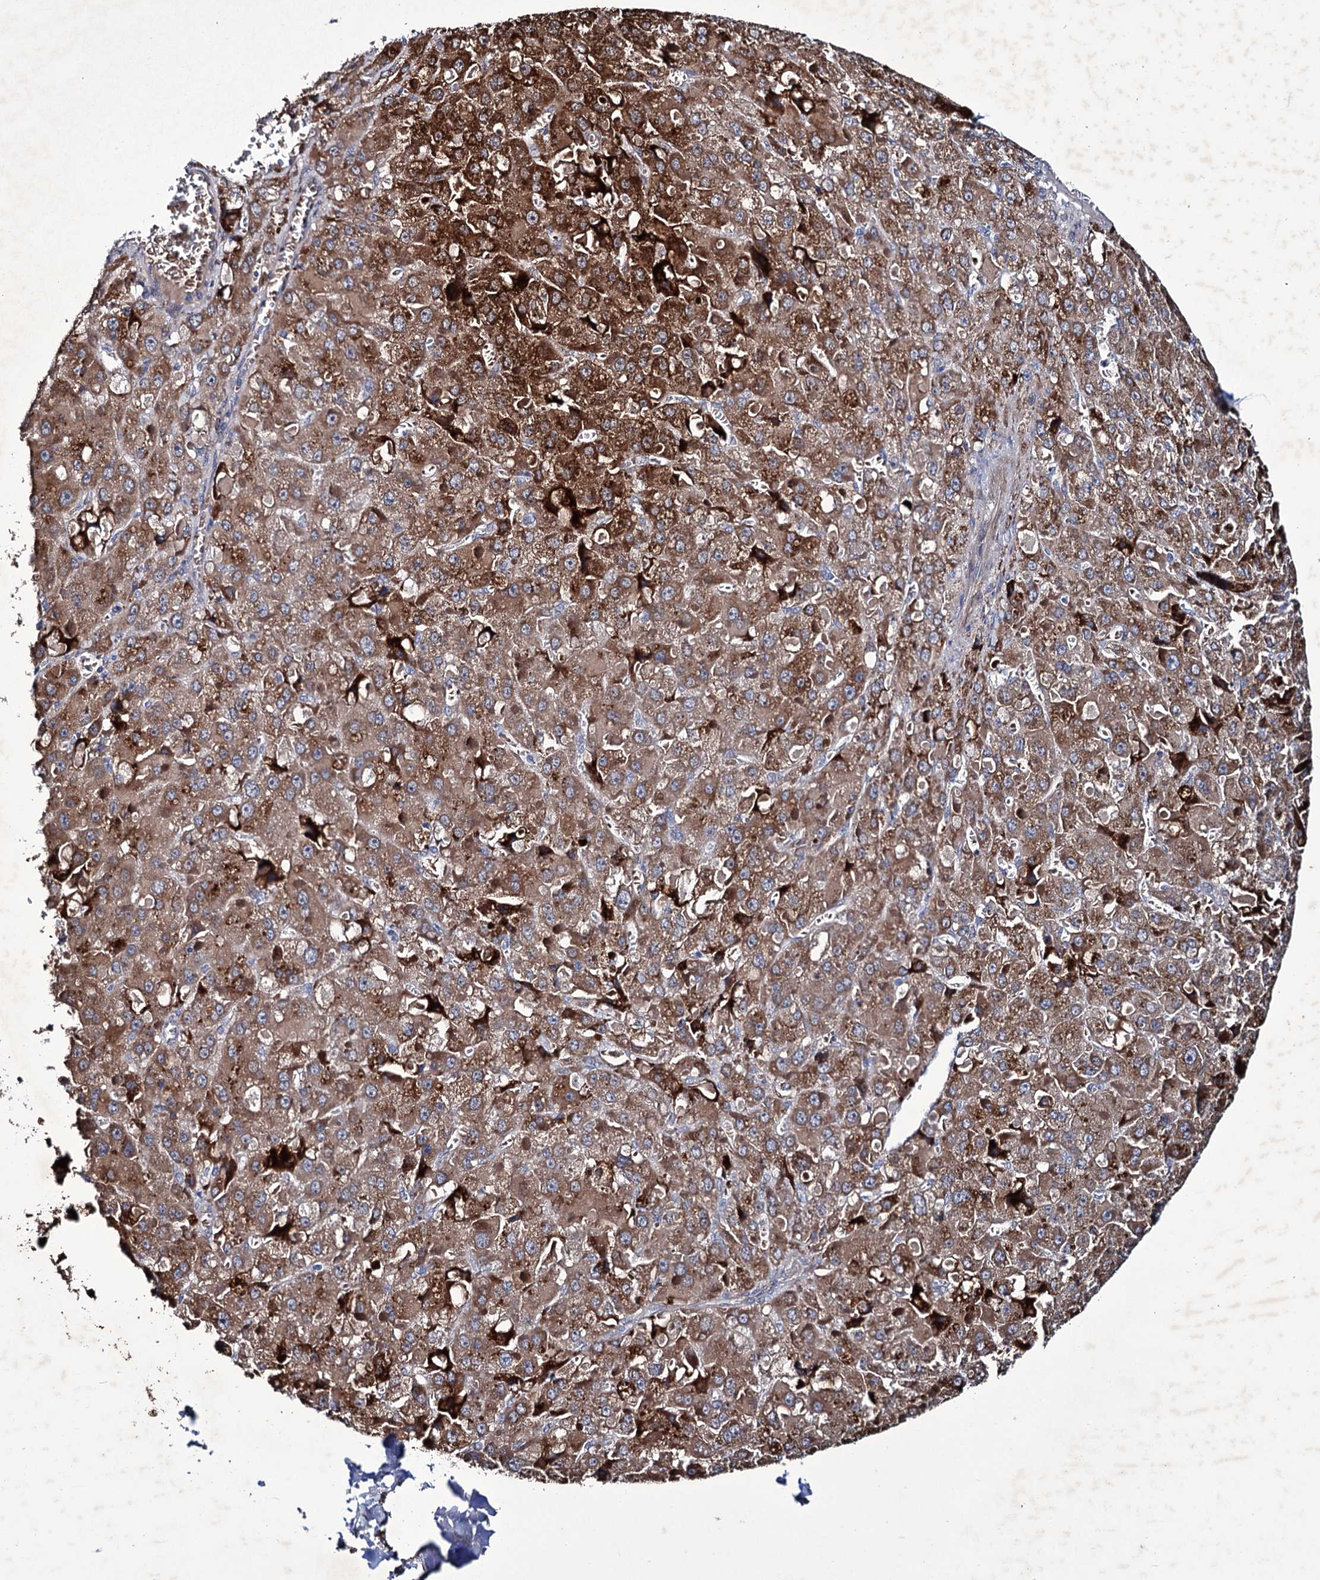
{"staining": {"intensity": "moderate", "quantity": ">75%", "location": "cytoplasmic/membranous"}, "tissue": "liver cancer", "cell_type": "Tumor cells", "image_type": "cancer", "snomed": [{"axis": "morphology", "description": "Carcinoma, Hepatocellular, NOS"}, {"axis": "topography", "description": "Liver"}], "caption": "Immunohistochemistry (IHC) photomicrograph of neoplastic tissue: hepatocellular carcinoma (liver) stained using immunohistochemistry (IHC) demonstrates medium levels of moderate protein expression localized specifically in the cytoplasmic/membranous of tumor cells, appearing as a cytoplasmic/membranous brown color.", "gene": "TUBGCP5", "patient": {"sex": "female", "age": 73}}